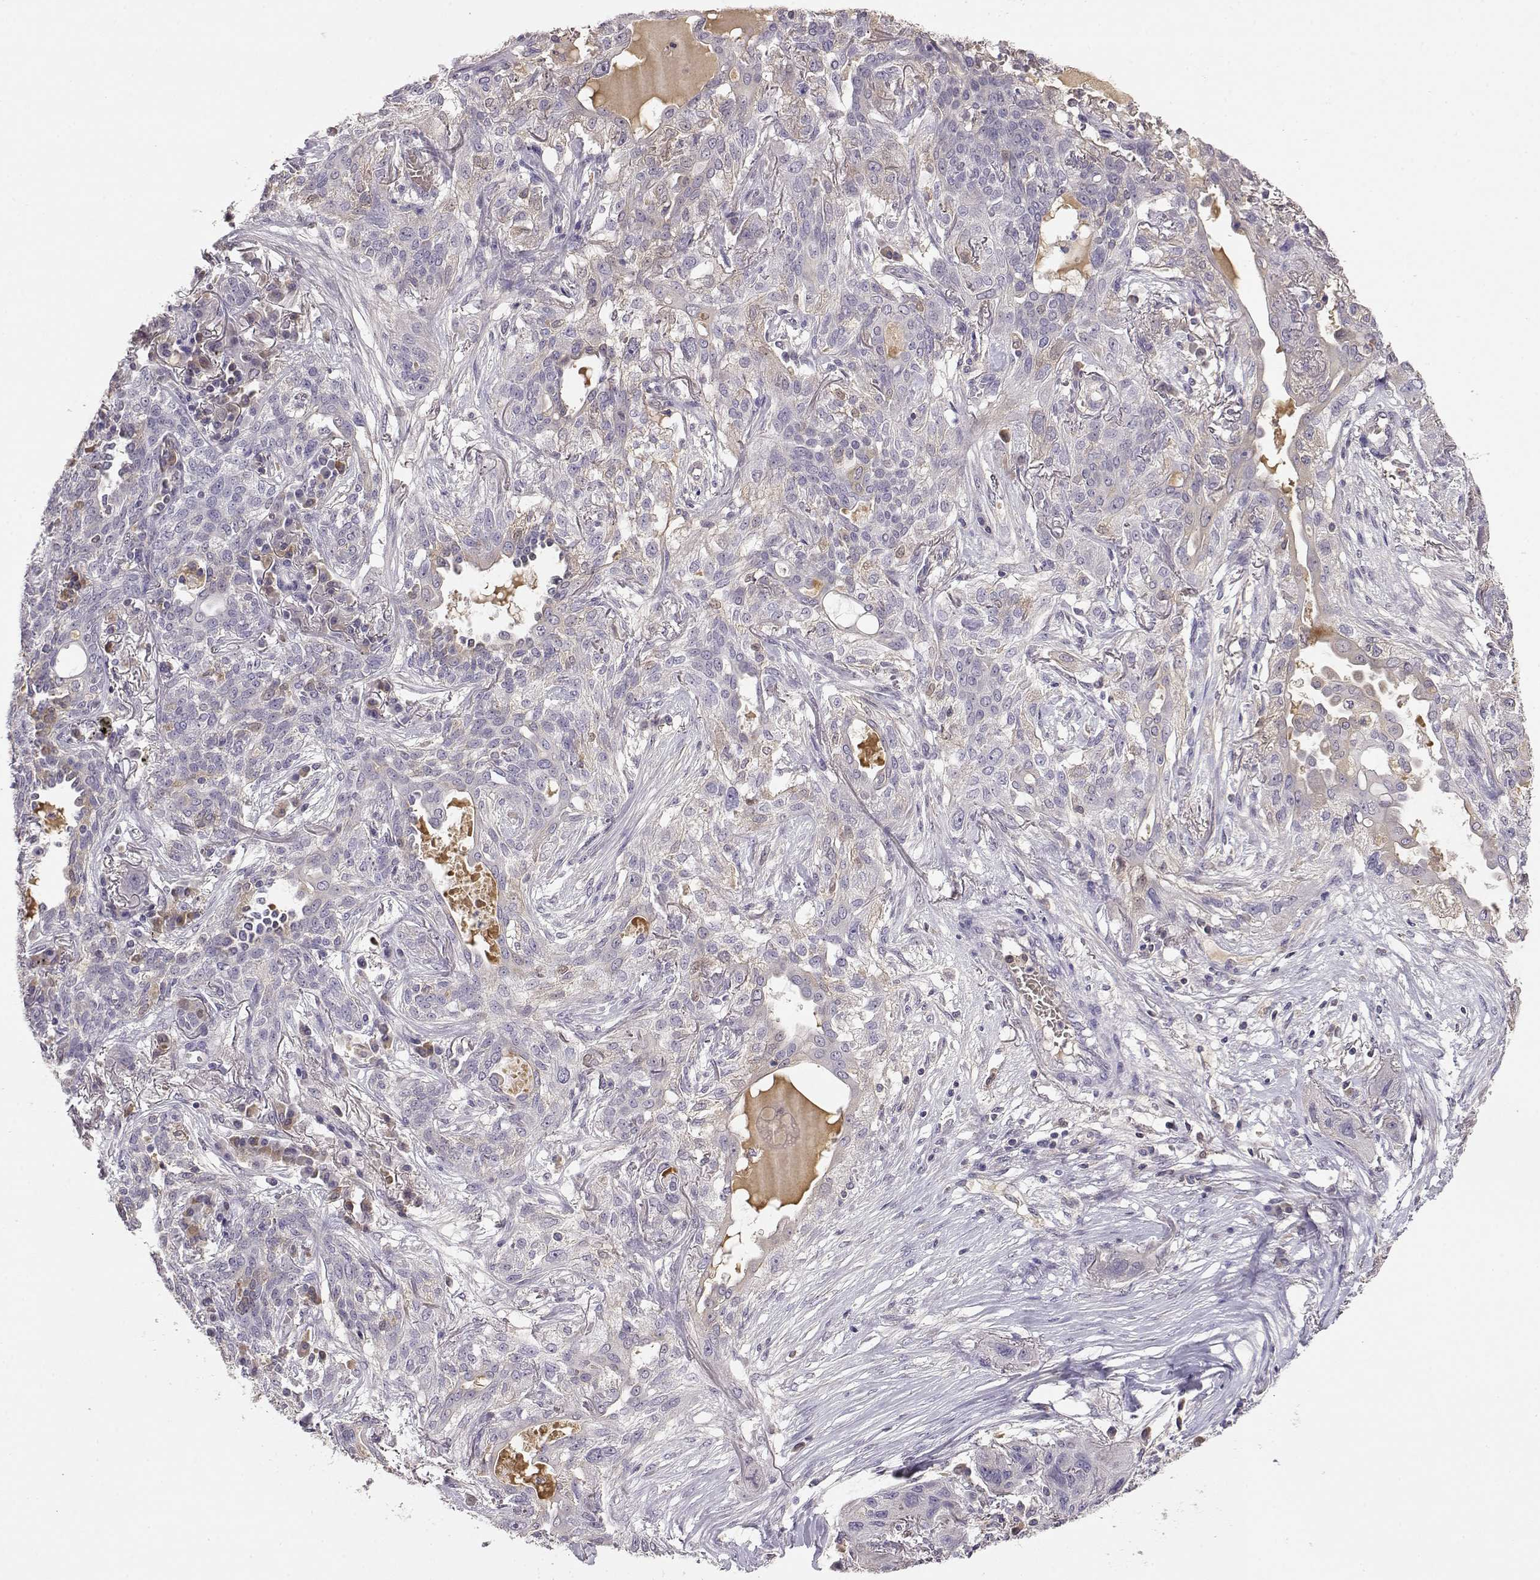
{"staining": {"intensity": "negative", "quantity": "none", "location": "none"}, "tissue": "lung cancer", "cell_type": "Tumor cells", "image_type": "cancer", "snomed": [{"axis": "morphology", "description": "Squamous cell carcinoma, NOS"}, {"axis": "topography", "description": "Lung"}], "caption": "Tumor cells show no significant staining in lung cancer (squamous cell carcinoma).", "gene": "TACR1", "patient": {"sex": "female", "age": 70}}